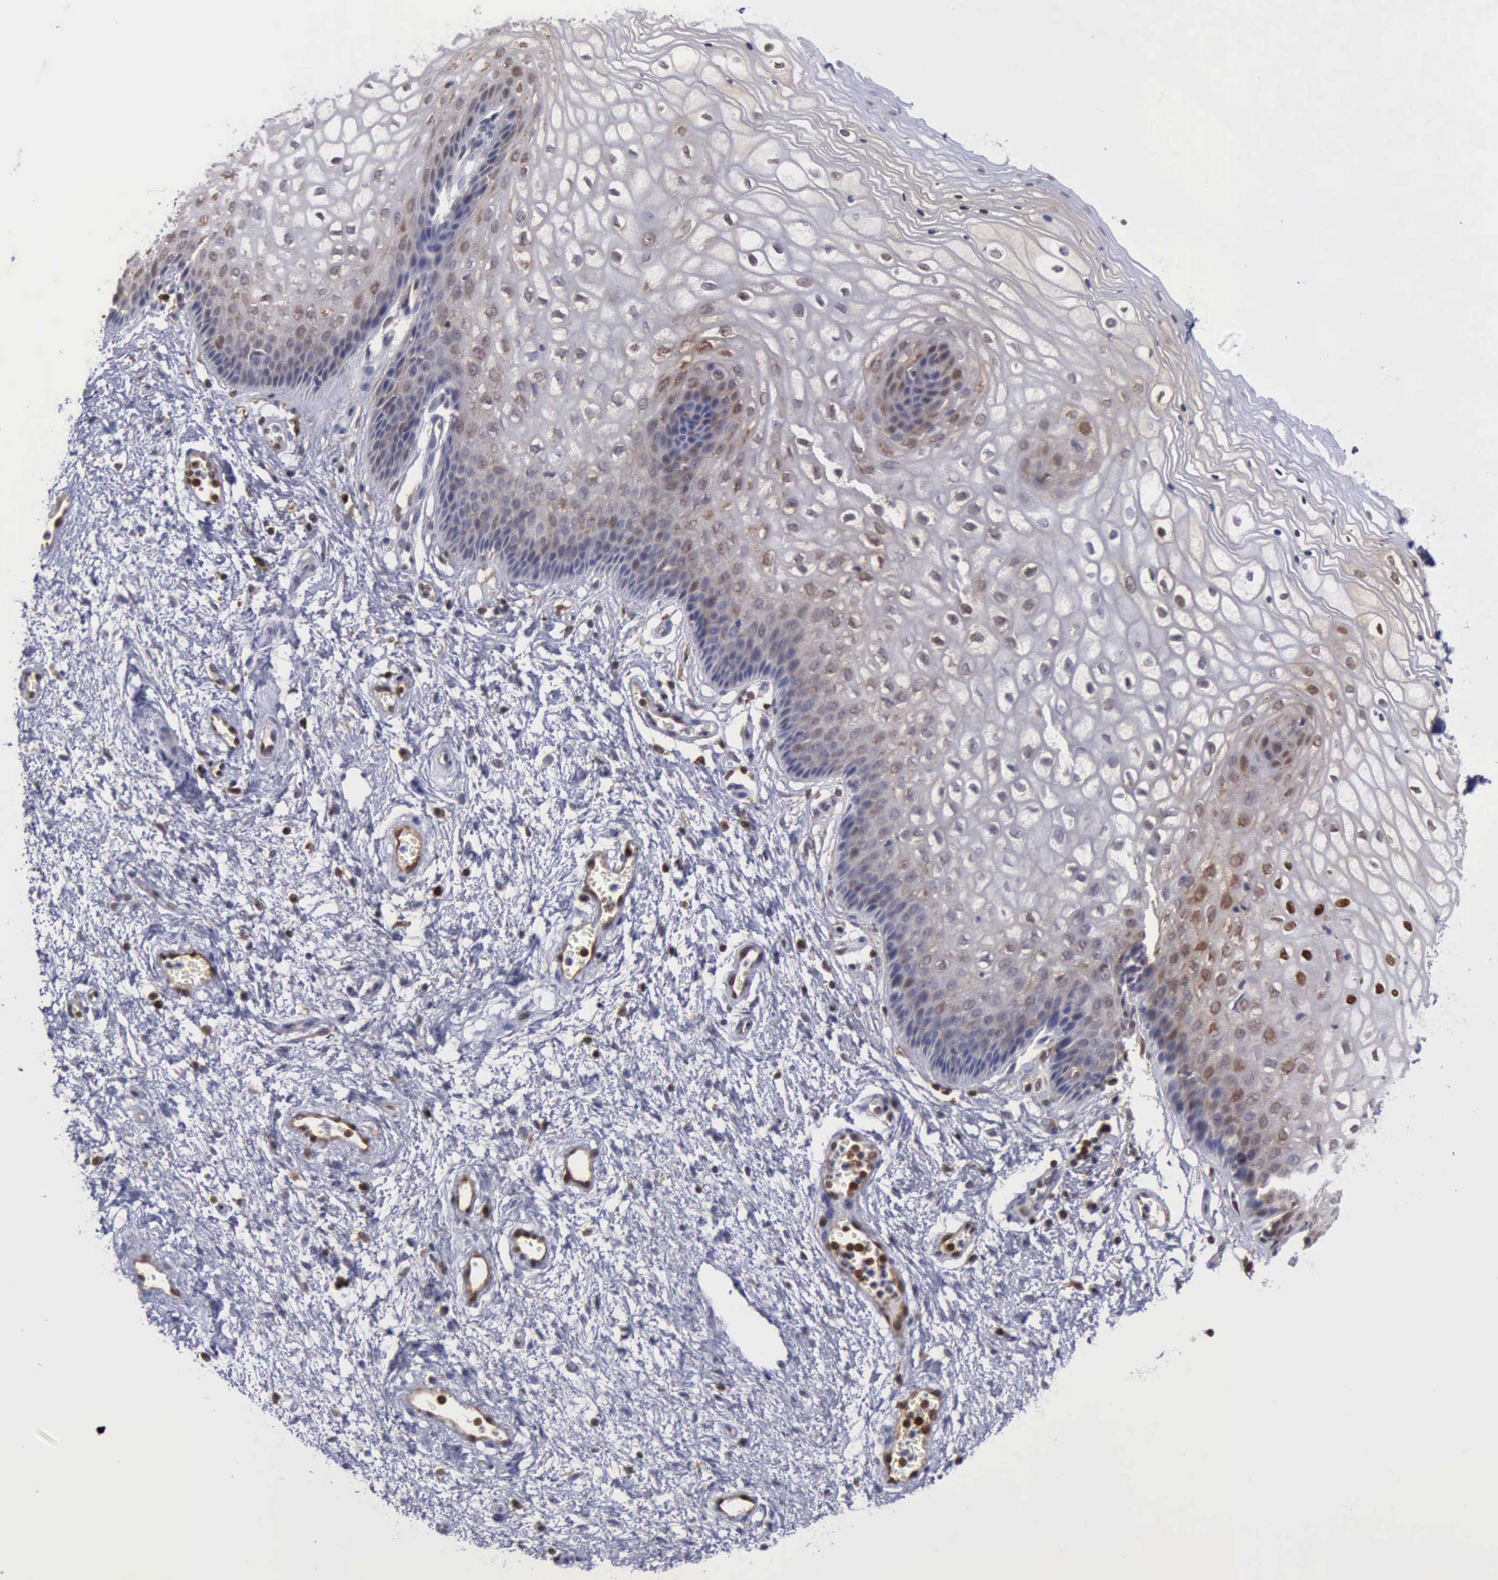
{"staining": {"intensity": "weak", "quantity": "<25%", "location": "cytoplasmic/membranous,nuclear"}, "tissue": "vagina", "cell_type": "Squamous epithelial cells", "image_type": "normal", "snomed": [{"axis": "morphology", "description": "Normal tissue, NOS"}, {"axis": "topography", "description": "Vagina"}], "caption": "There is no significant staining in squamous epithelial cells of vagina. (DAB IHC with hematoxylin counter stain).", "gene": "STAT1", "patient": {"sex": "female", "age": 34}}